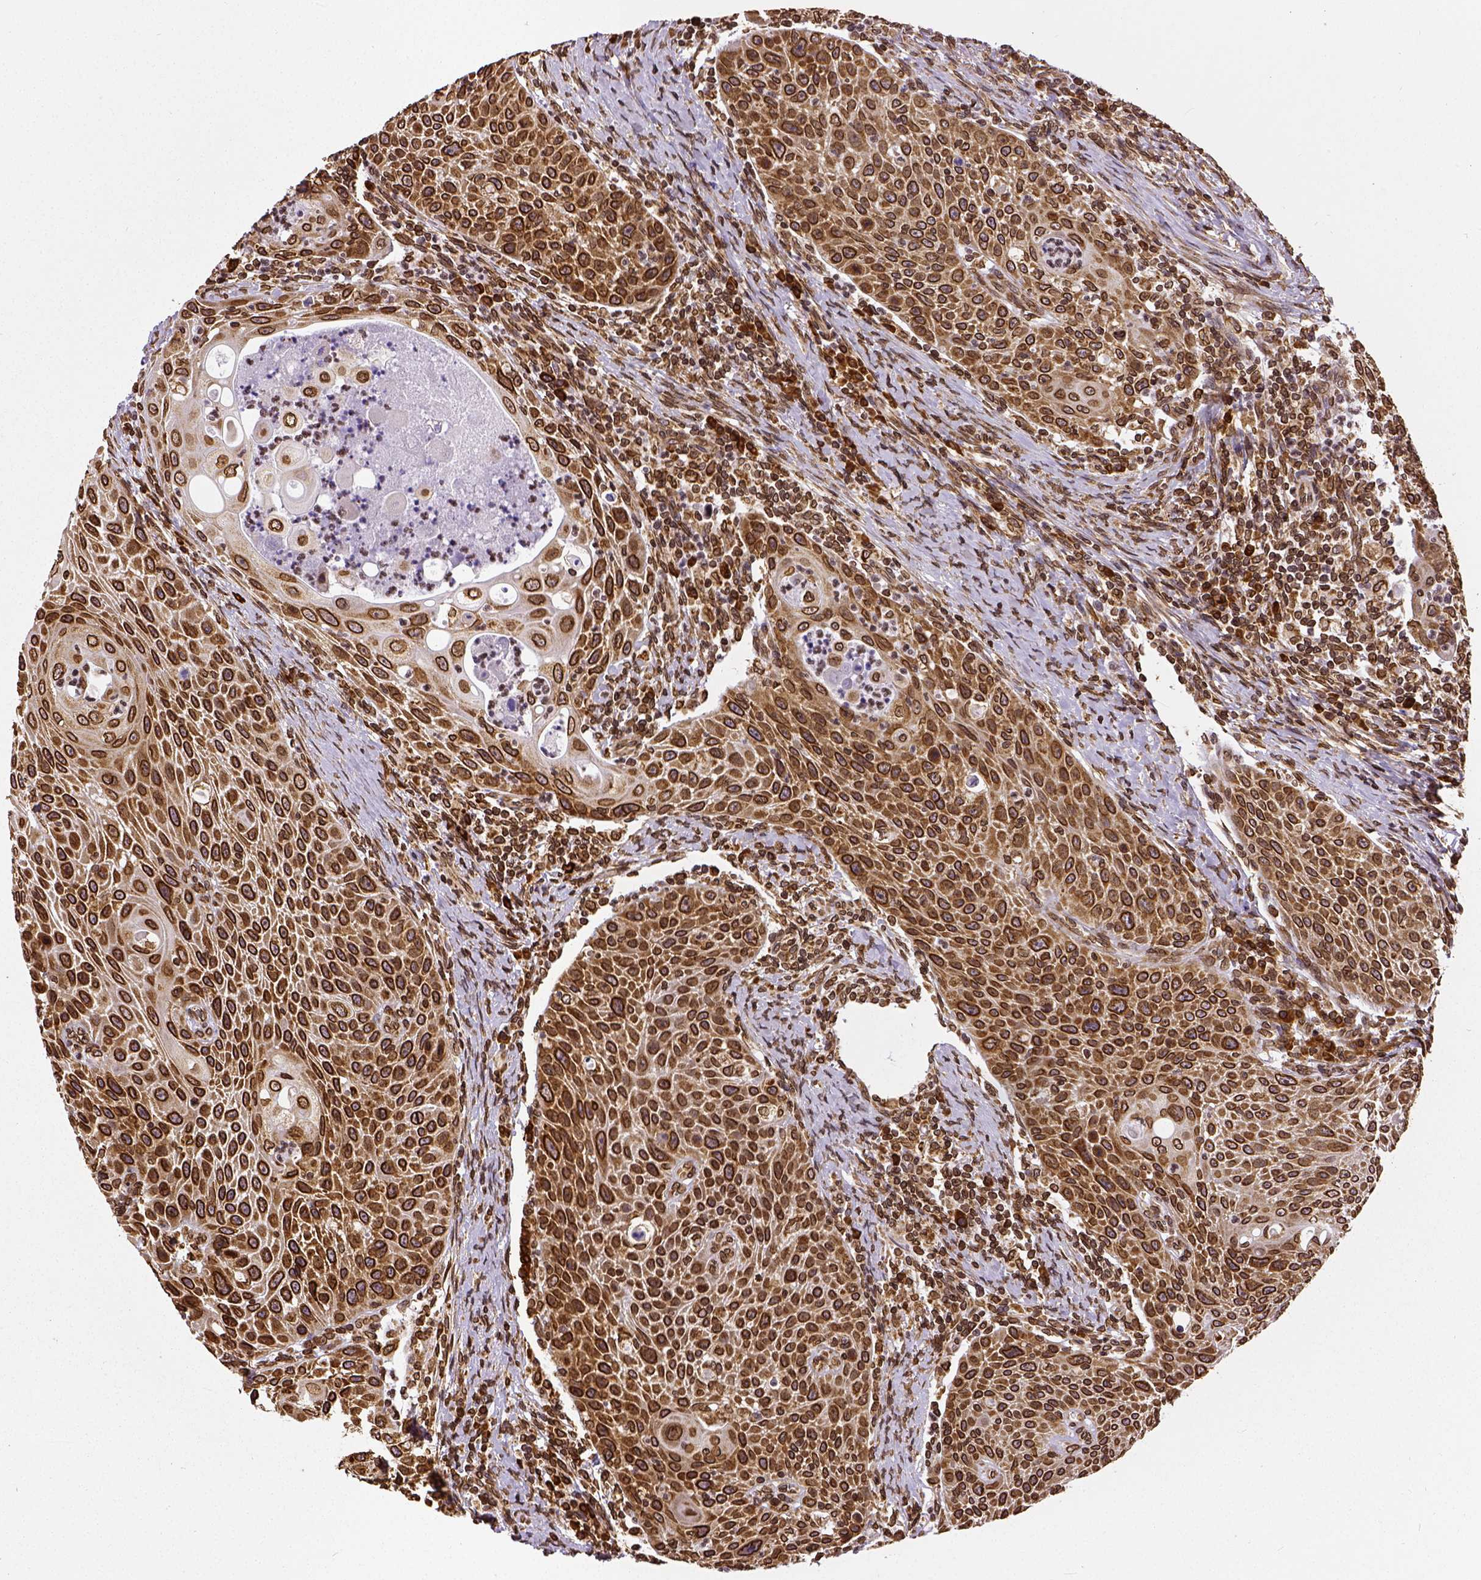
{"staining": {"intensity": "strong", "quantity": ">75%", "location": "cytoplasmic/membranous,nuclear"}, "tissue": "head and neck cancer", "cell_type": "Tumor cells", "image_type": "cancer", "snomed": [{"axis": "morphology", "description": "Squamous cell carcinoma, NOS"}, {"axis": "topography", "description": "Head-Neck"}], "caption": "The immunohistochemical stain shows strong cytoplasmic/membranous and nuclear staining in tumor cells of head and neck squamous cell carcinoma tissue. The protein is stained brown, and the nuclei are stained in blue (DAB IHC with brightfield microscopy, high magnification).", "gene": "MTDH", "patient": {"sex": "male", "age": 69}}